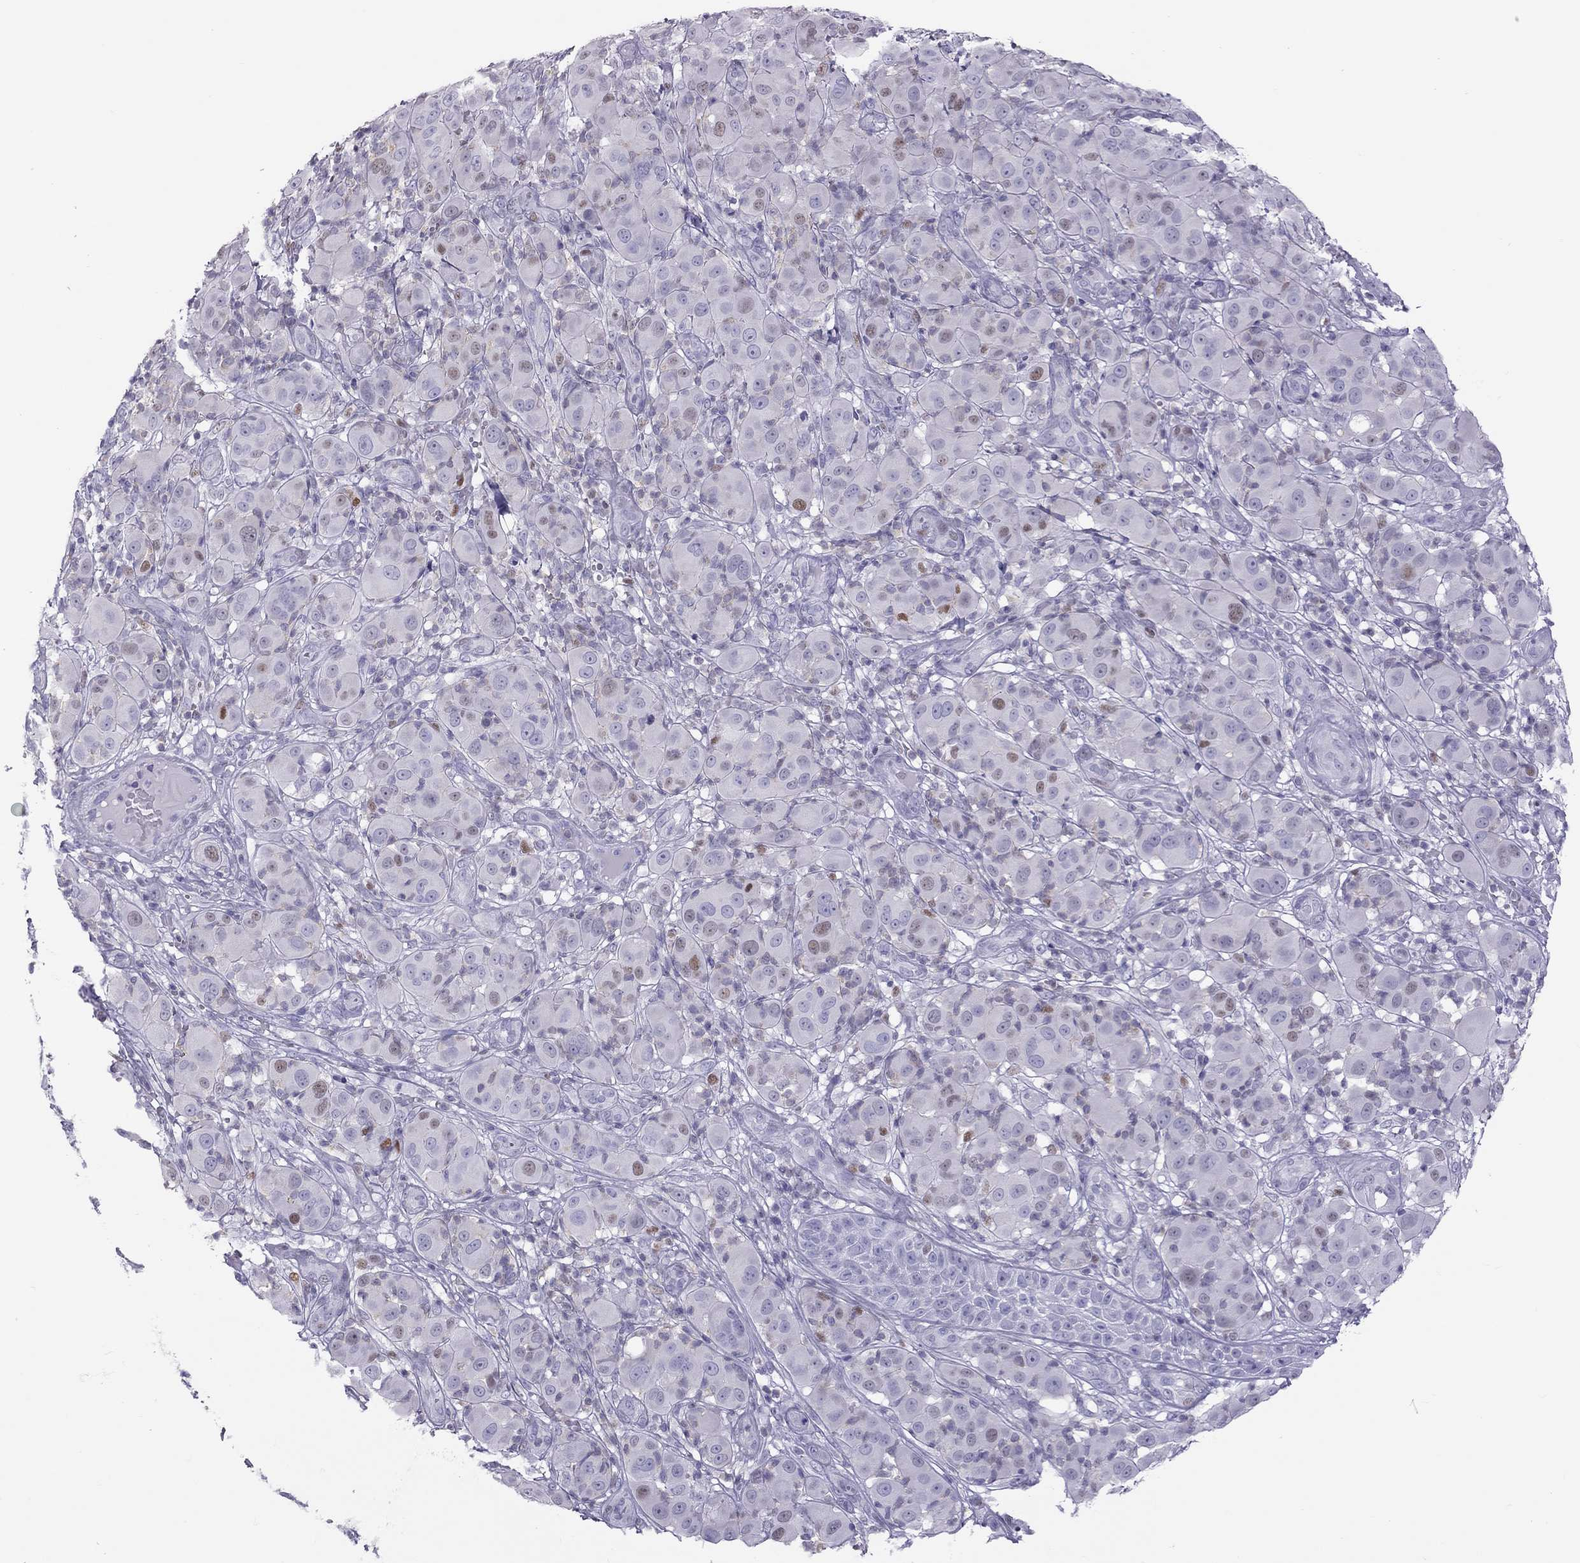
{"staining": {"intensity": "moderate", "quantity": "<25%", "location": "nuclear"}, "tissue": "melanoma", "cell_type": "Tumor cells", "image_type": "cancer", "snomed": [{"axis": "morphology", "description": "Malignant melanoma, NOS"}, {"axis": "topography", "description": "Skin"}], "caption": "Melanoma stained for a protein exhibits moderate nuclear positivity in tumor cells.", "gene": "STAG3", "patient": {"sex": "female", "age": 87}}